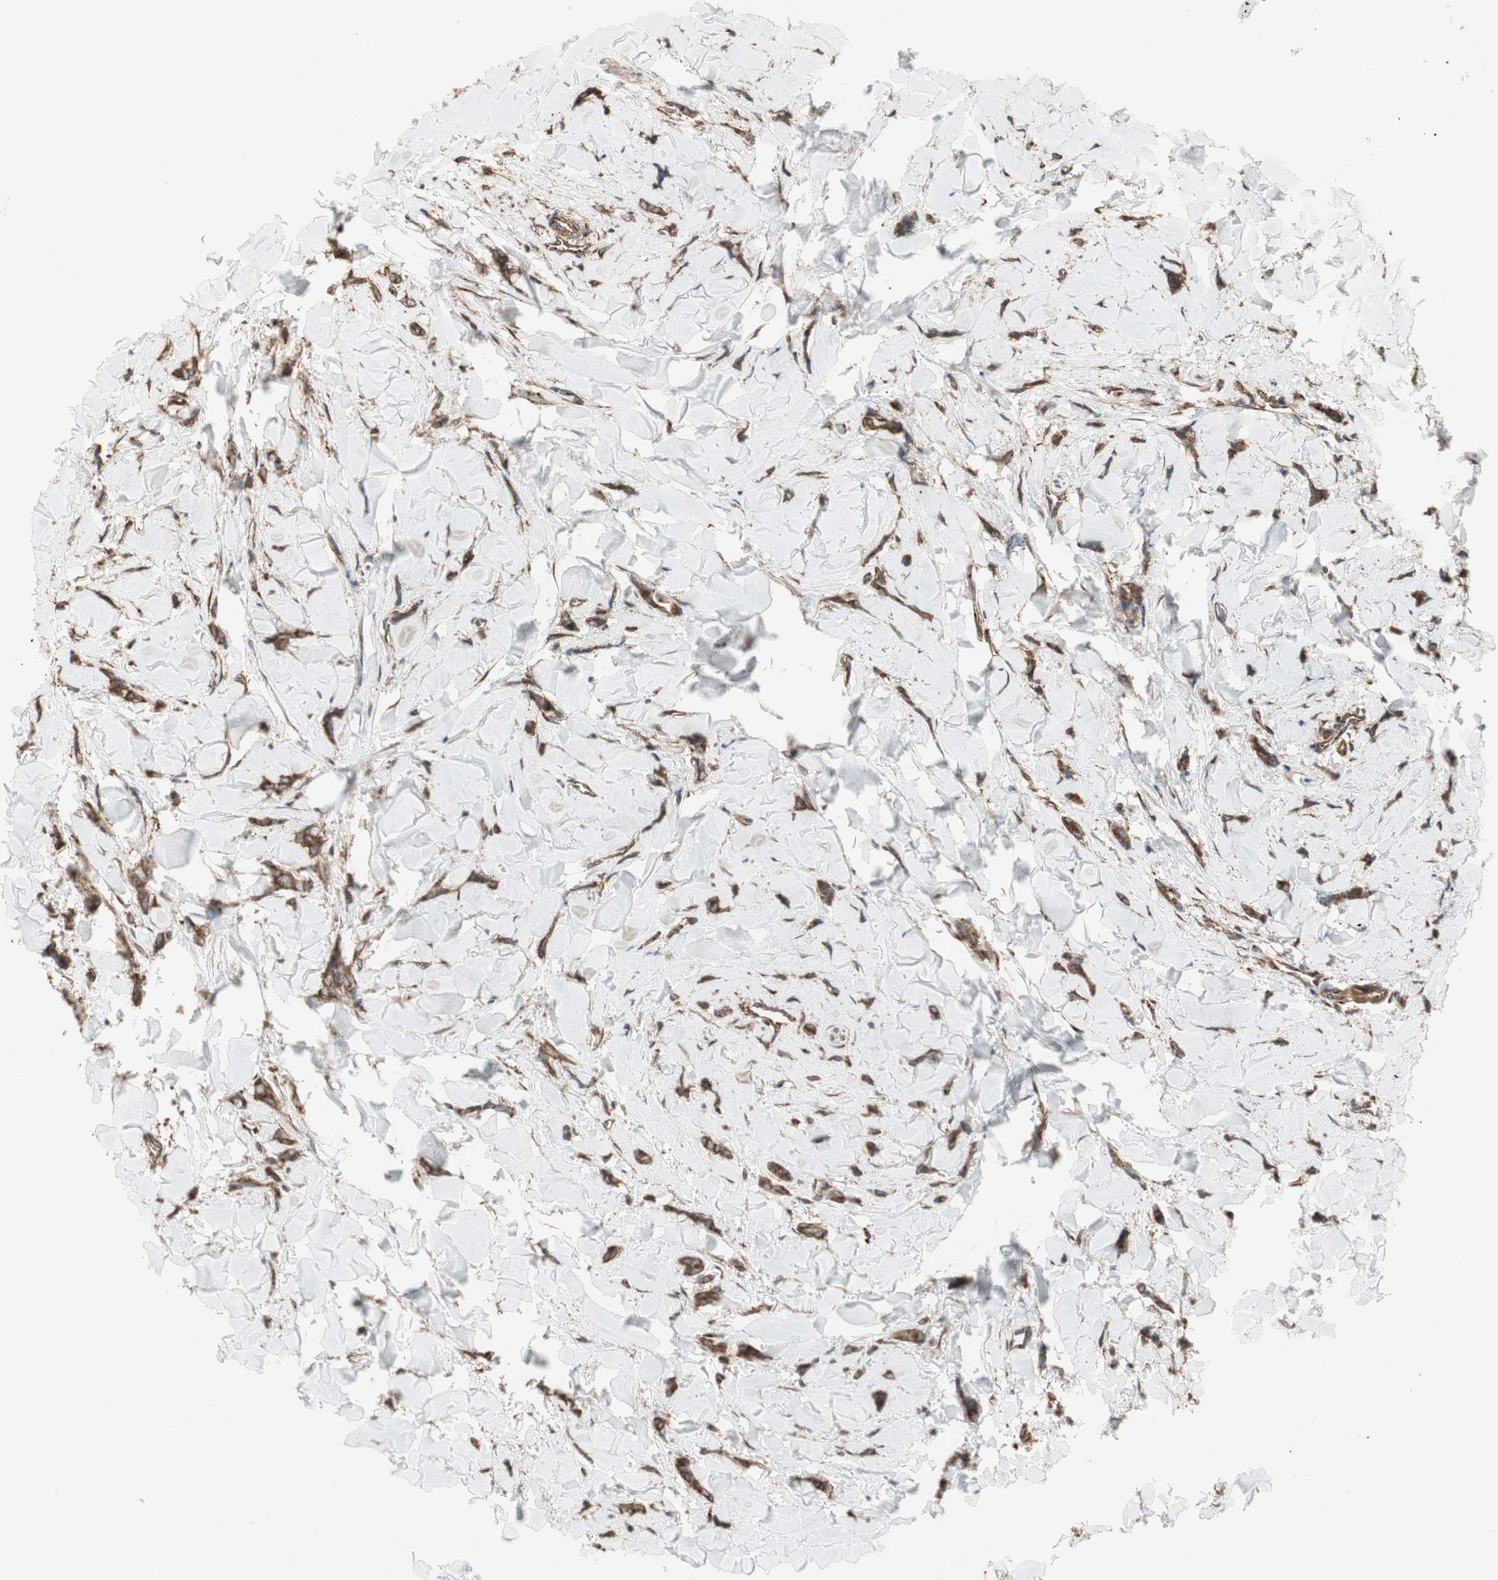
{"staining": {"intensity": "strong", "quantity": ">75%", "location": "cytoplasmic/membranous"}, "tissue": "breast cancer", "cell_type": "Tumor cells", "image_type": "cancer", "snomed": [{"axis": "morphology", "description": "Lobular carcinoma"}, {"axis": "topography", "description": "Skin"}, {"axis": "topography", "description": "Breast"}], "caption": "IHC (DAB (3,3'-diaminobenzidine)) staining of human breast lobular carcinoma reveals strong cytoplasmic/membranous protein positivity in about >75% of tumor cells. (Stains: DAB (3,3'-diaminobenzidine) in brown, nuclei in blue, Microscopy: brightfield microscopy at high magnification).", "gene": "H6PD", "patient": {"sex": "female", "age": 46}}